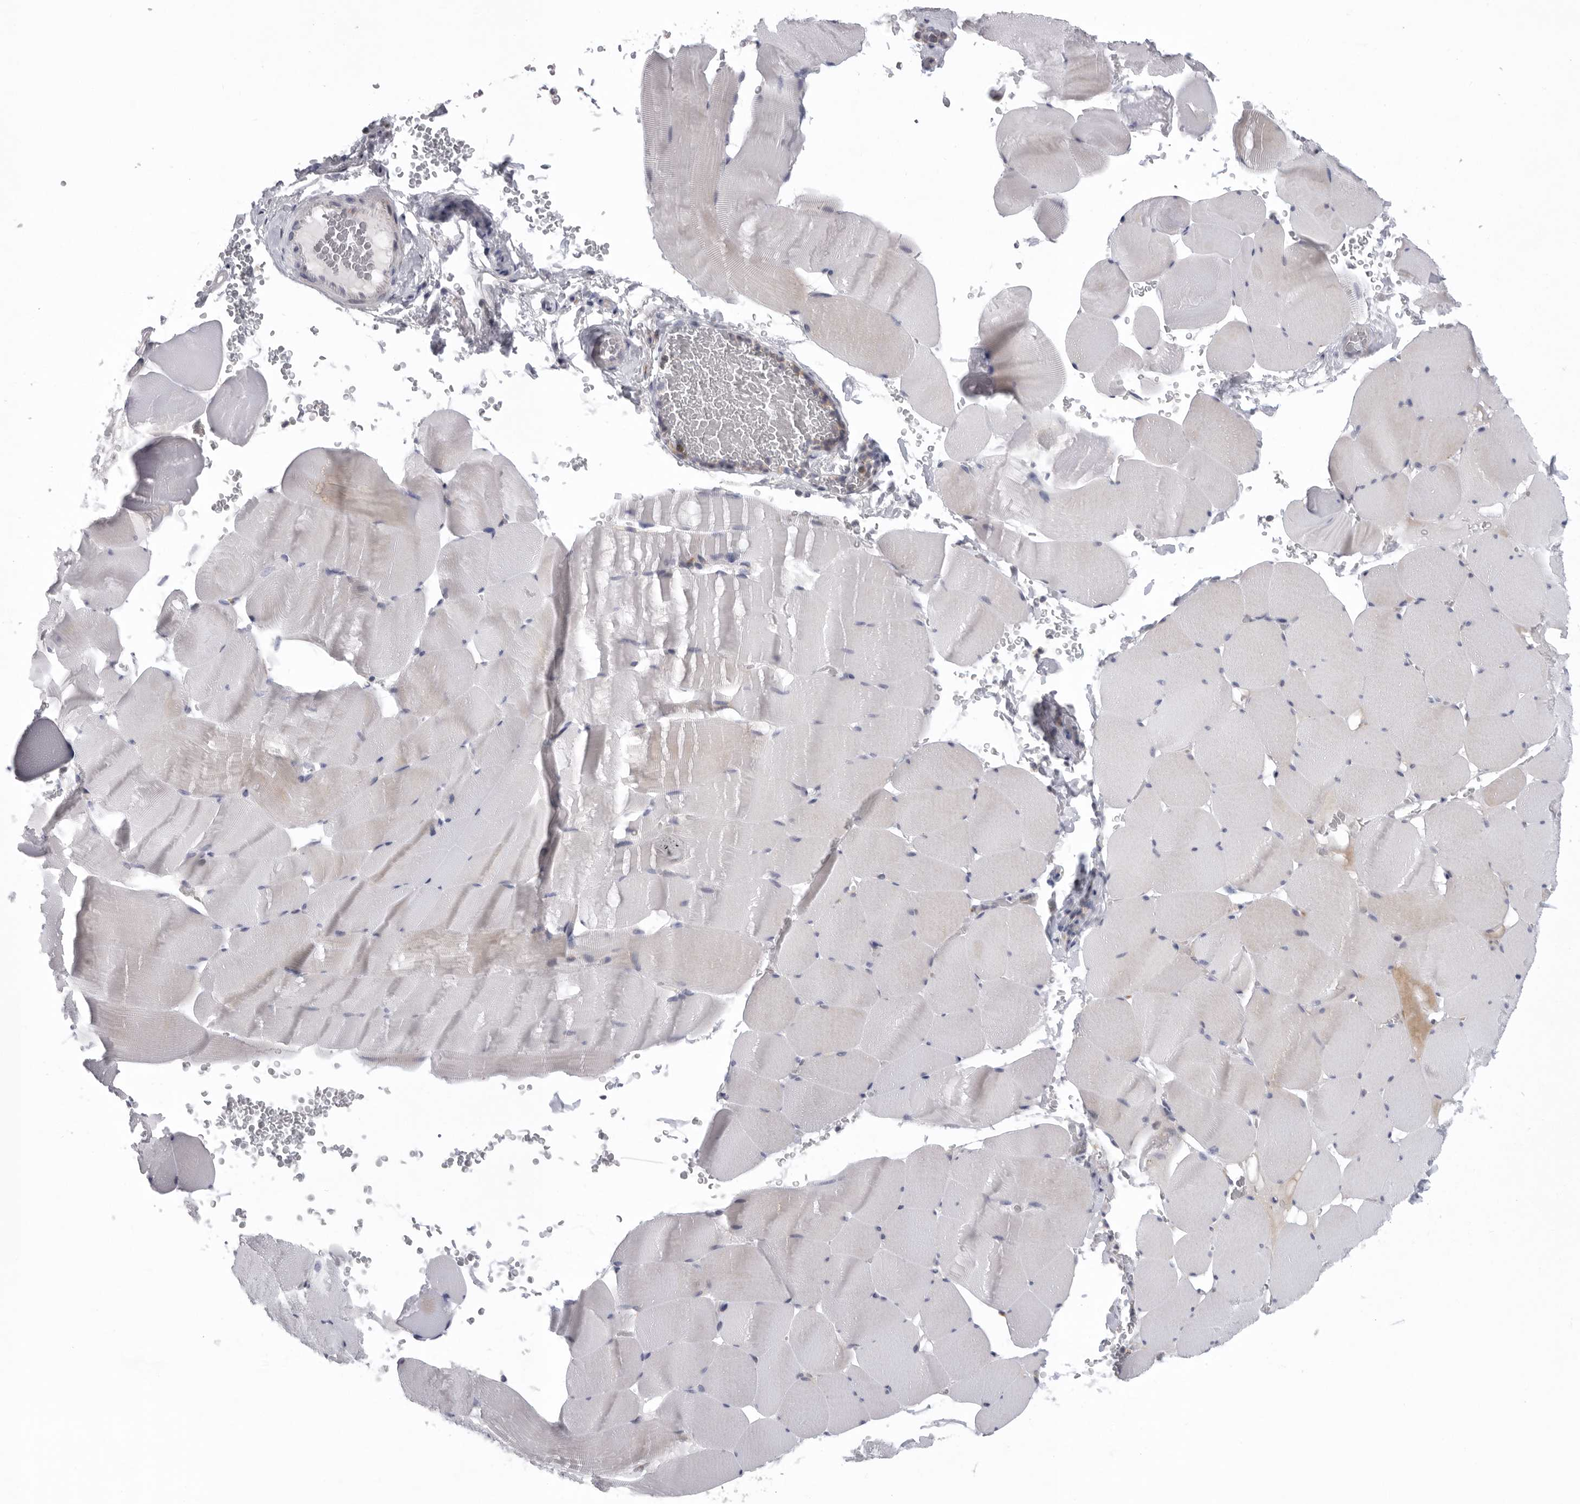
{"staining": {"intensity": "negative", "quantity": "none", "location": "none"}, "tissue": "skeletal muscle", "cell_type": "Myocytes", "image_type": "normal", "snomed": [{"axis": "morphology", "description": "Normal tissue, NOS"}, {"axis": "topography", "description": "Skeletal muscle"}], "caption": "This is an immunohistochemistry micrograph of benign human skeletal muscle. There is no staining in myocytes.", "gene": "USP24", "patient": {"sex": "male", "age": 62}}